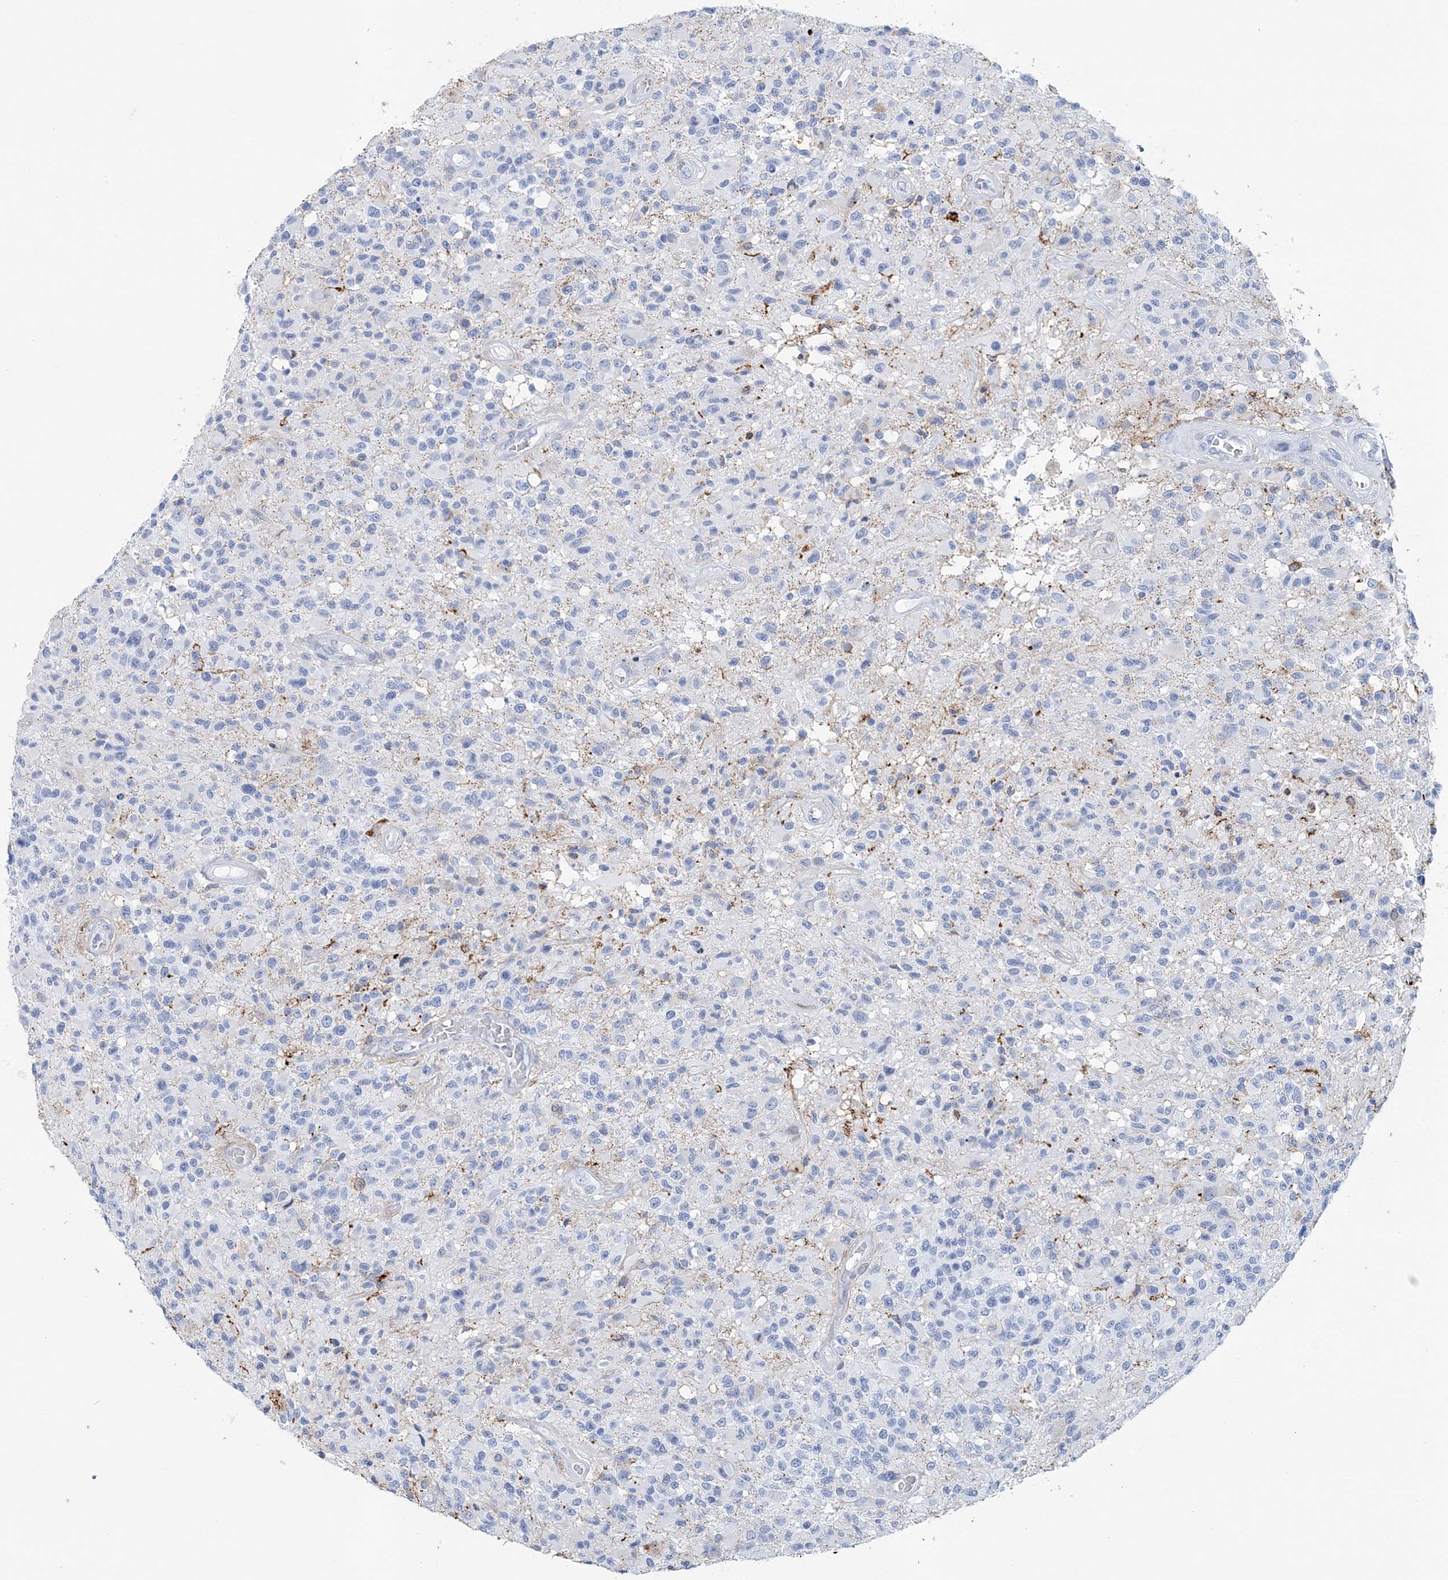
{"staining": {"intensity": "negative", "quantity": "none", "location": "none"}, "tissue": "glioma", "cell_type": "Tumor cells", "image_type": "cancer", "snomed": [{"axis": "morphology", "description": "Glioma, malignant, High grade"}, {"axis": "morphology", "description": "Glioblastoma, NOS"}, {"axis": "topography", "description": "Brain"}], "caption": "An image of human glioblastoma is negative for staining in tumor cells.", "gene": "NKX6-1", "patient": {"sex": "male", "age": 60}}